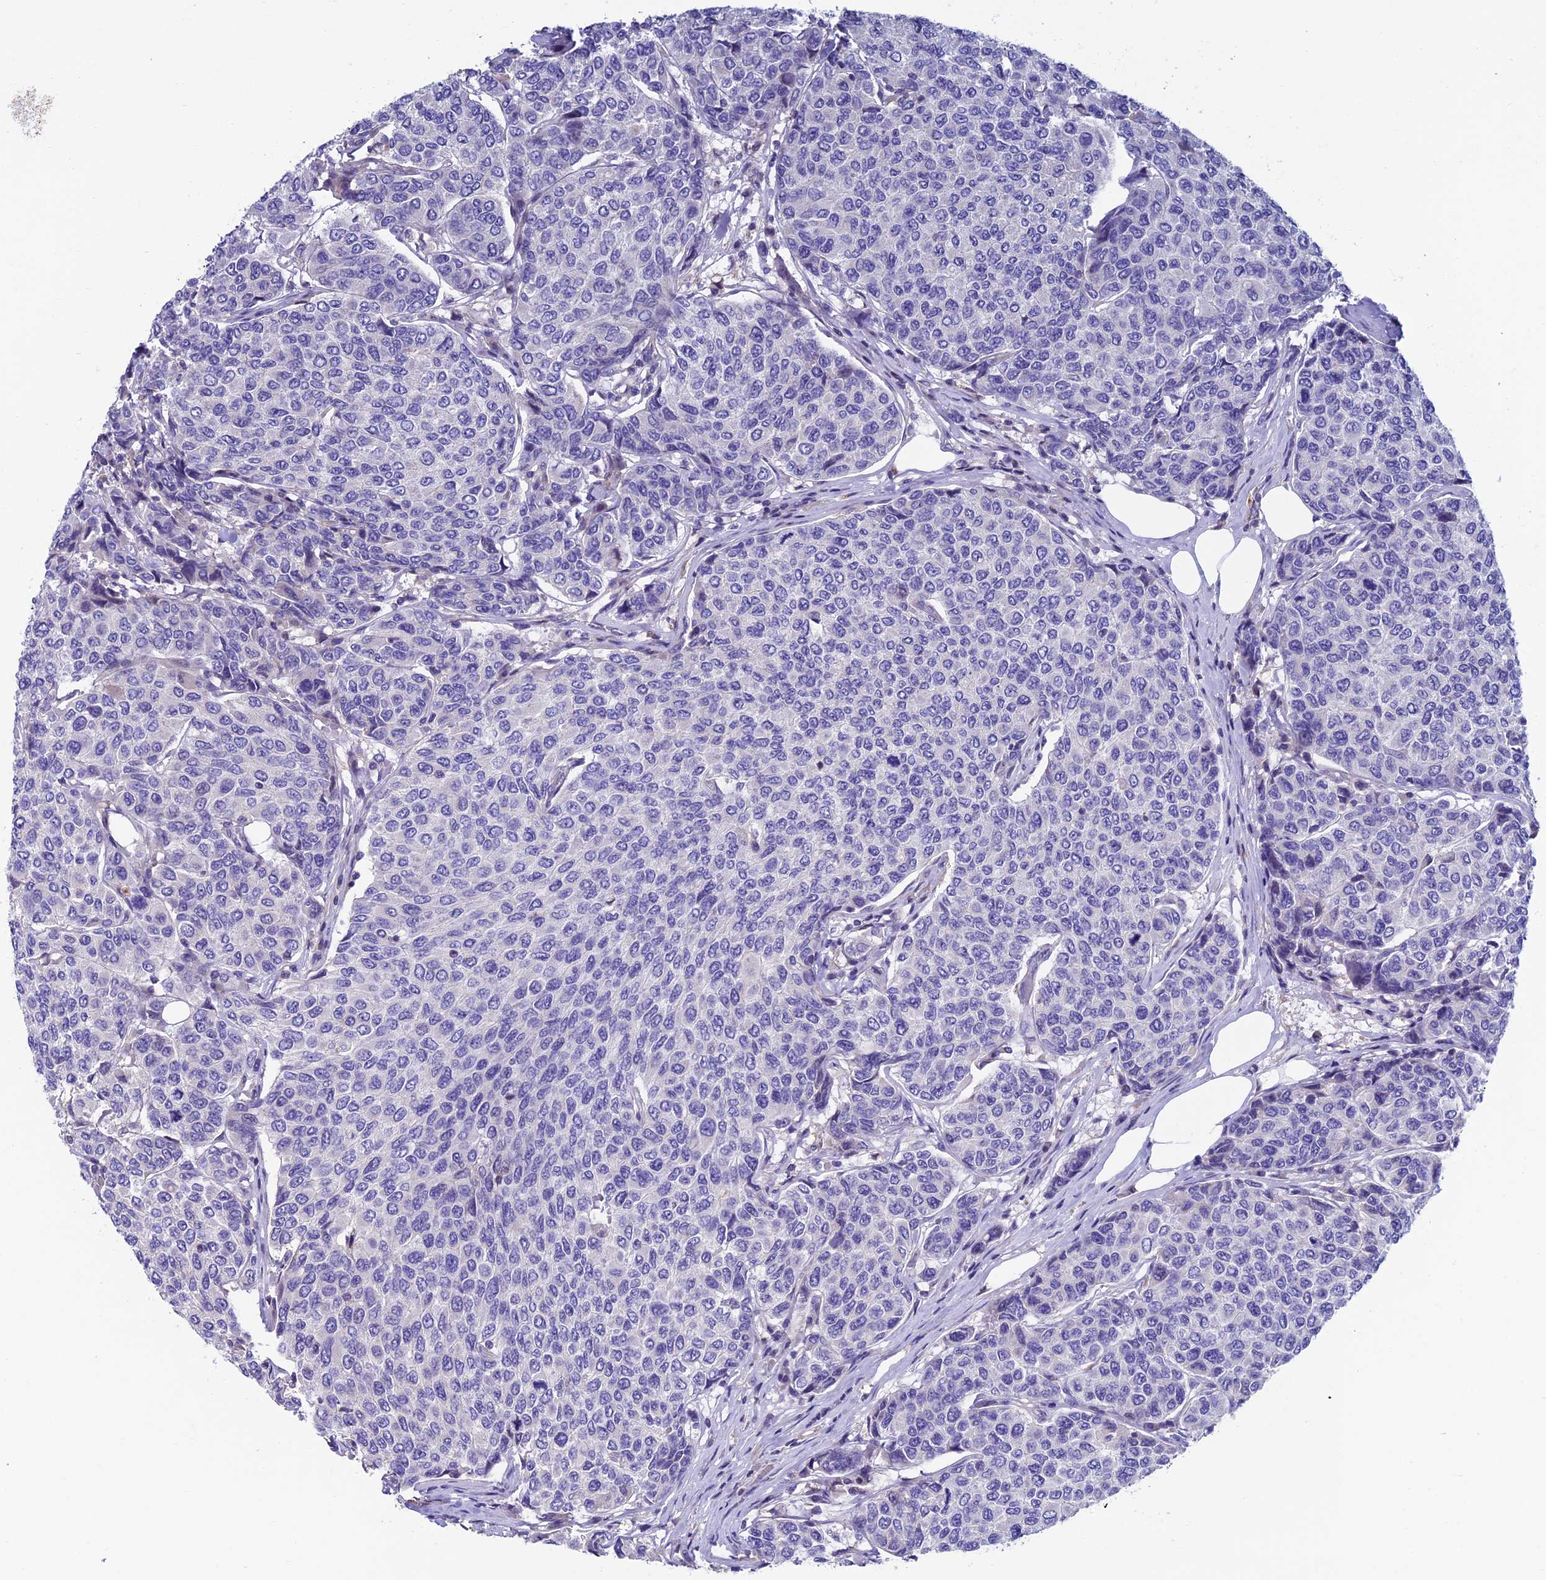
{"staining": {"intensity": "negative", "quantity": "none", "location": "none"}, "tissue": "breast cancer", "cell_type": "Tumor cells", "image_type": "cancer", "snomed": [{"axis": "morphology", "description": "Duct carcinoma"}, {"axis": "topography", "description": "Breast"}], "caption": "Immunohistochemistry (IHC) histopathology image of breast invasive ductal carcinoma stained for a protein (brown), which demonstrates no staining in tumor cells.", "gene": "FAM178B", "patient": {"sex": "female", "age": 55}}